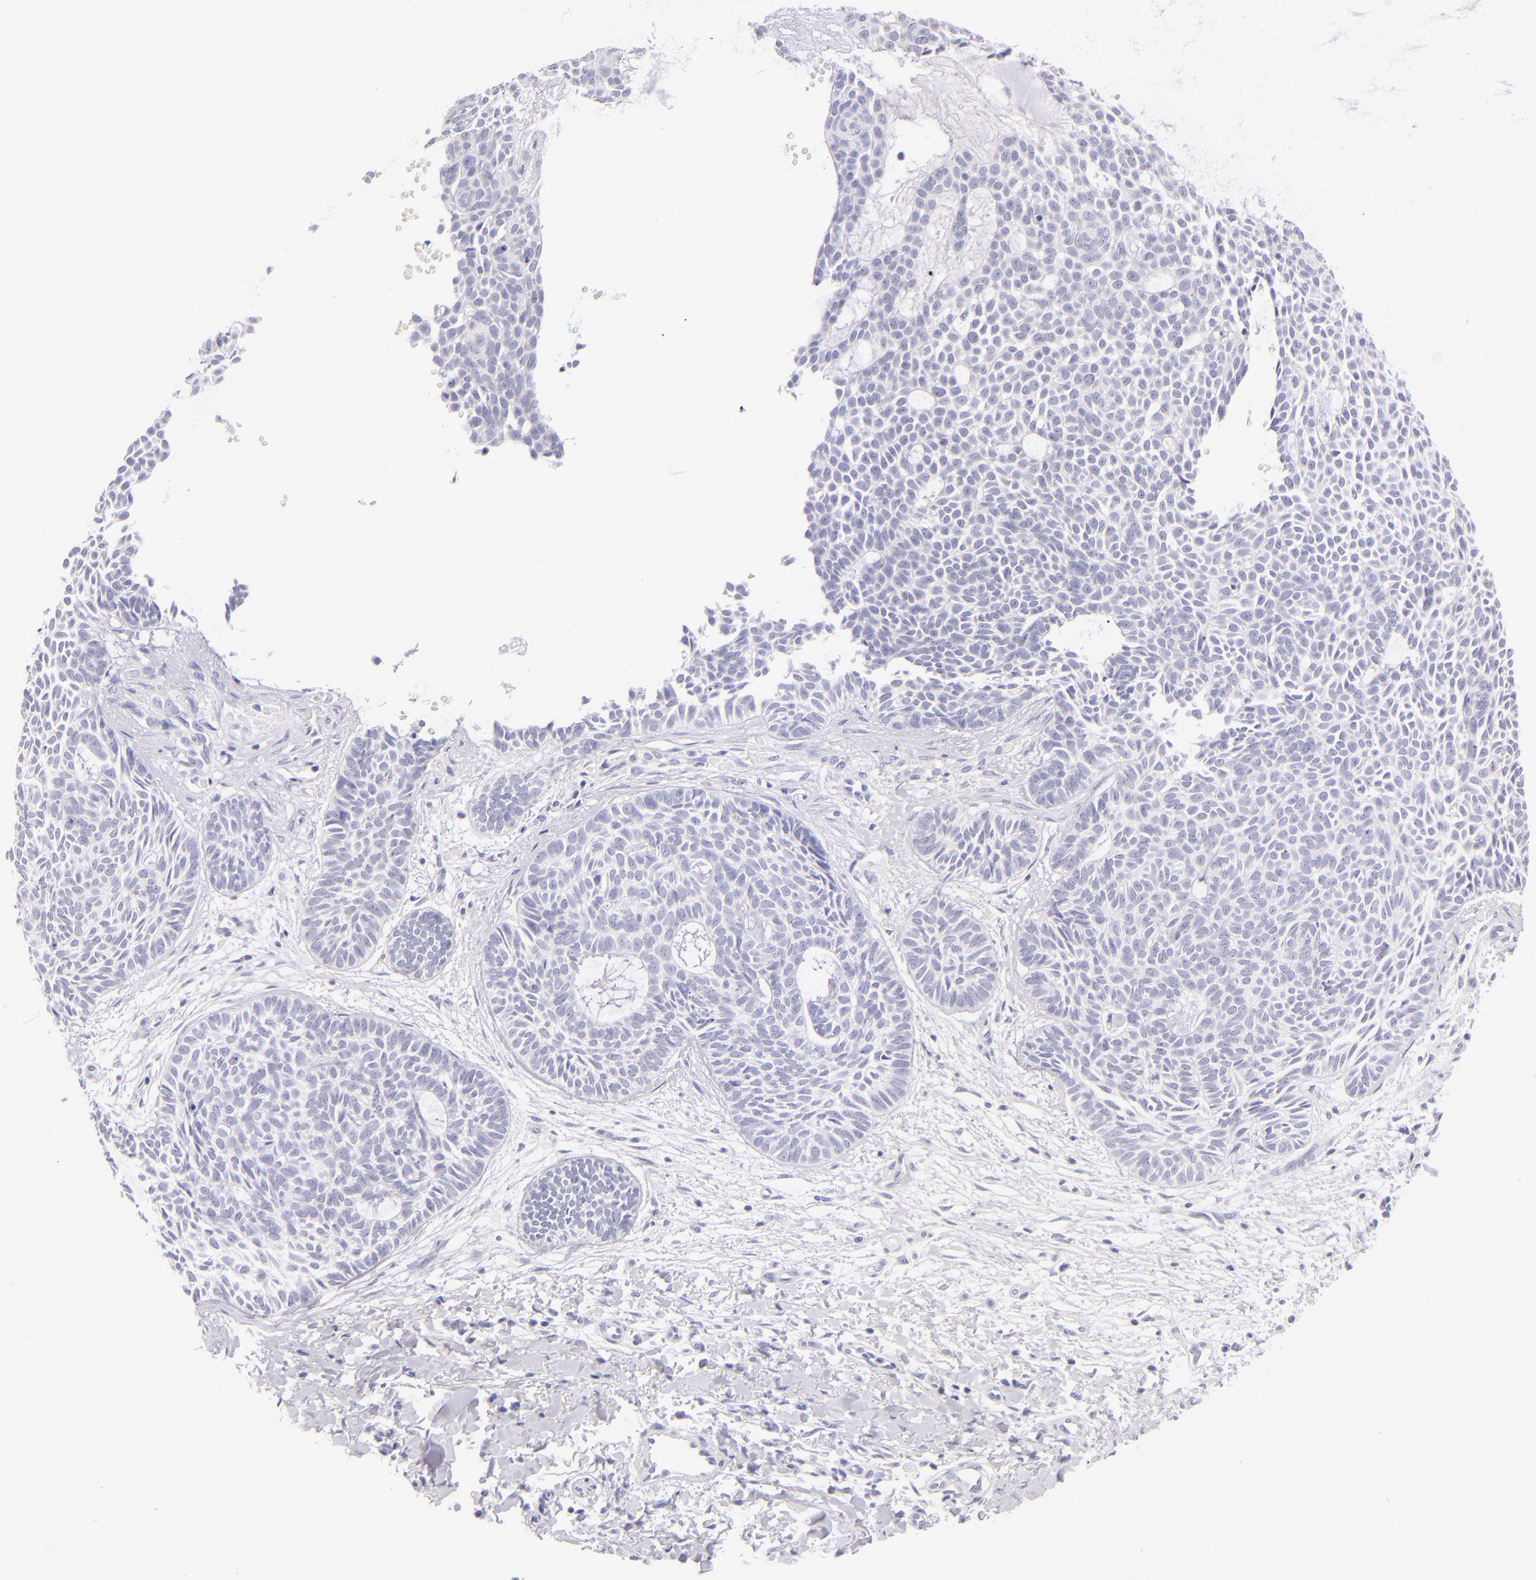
{"staining": {"intensity": "negative", "quantity": "none", "location": "none"}, "tissue": "skin cancer", "cell_type": "Tumor cells", "image_type": "cancer", "snomed": [{"axis": "morphology", "description": "Basal cell carcinoma"}, {"axis": "topography", "description": "Skin"}], "caption": "Immunohistochemistry (IHC) image of skin cancer (basal cell carcinoma) stained for a protein (brown), which shows no staining in tumor cells. Brightfield microscopy of immunohistochemistry (IHC) stained with DAB (3,3'-diaminobenzidine) (brown) and hematoxylin (blue), captured at high magnification.", "gene": "SDC1", "patient": {"sex": "male", "age": 75}}